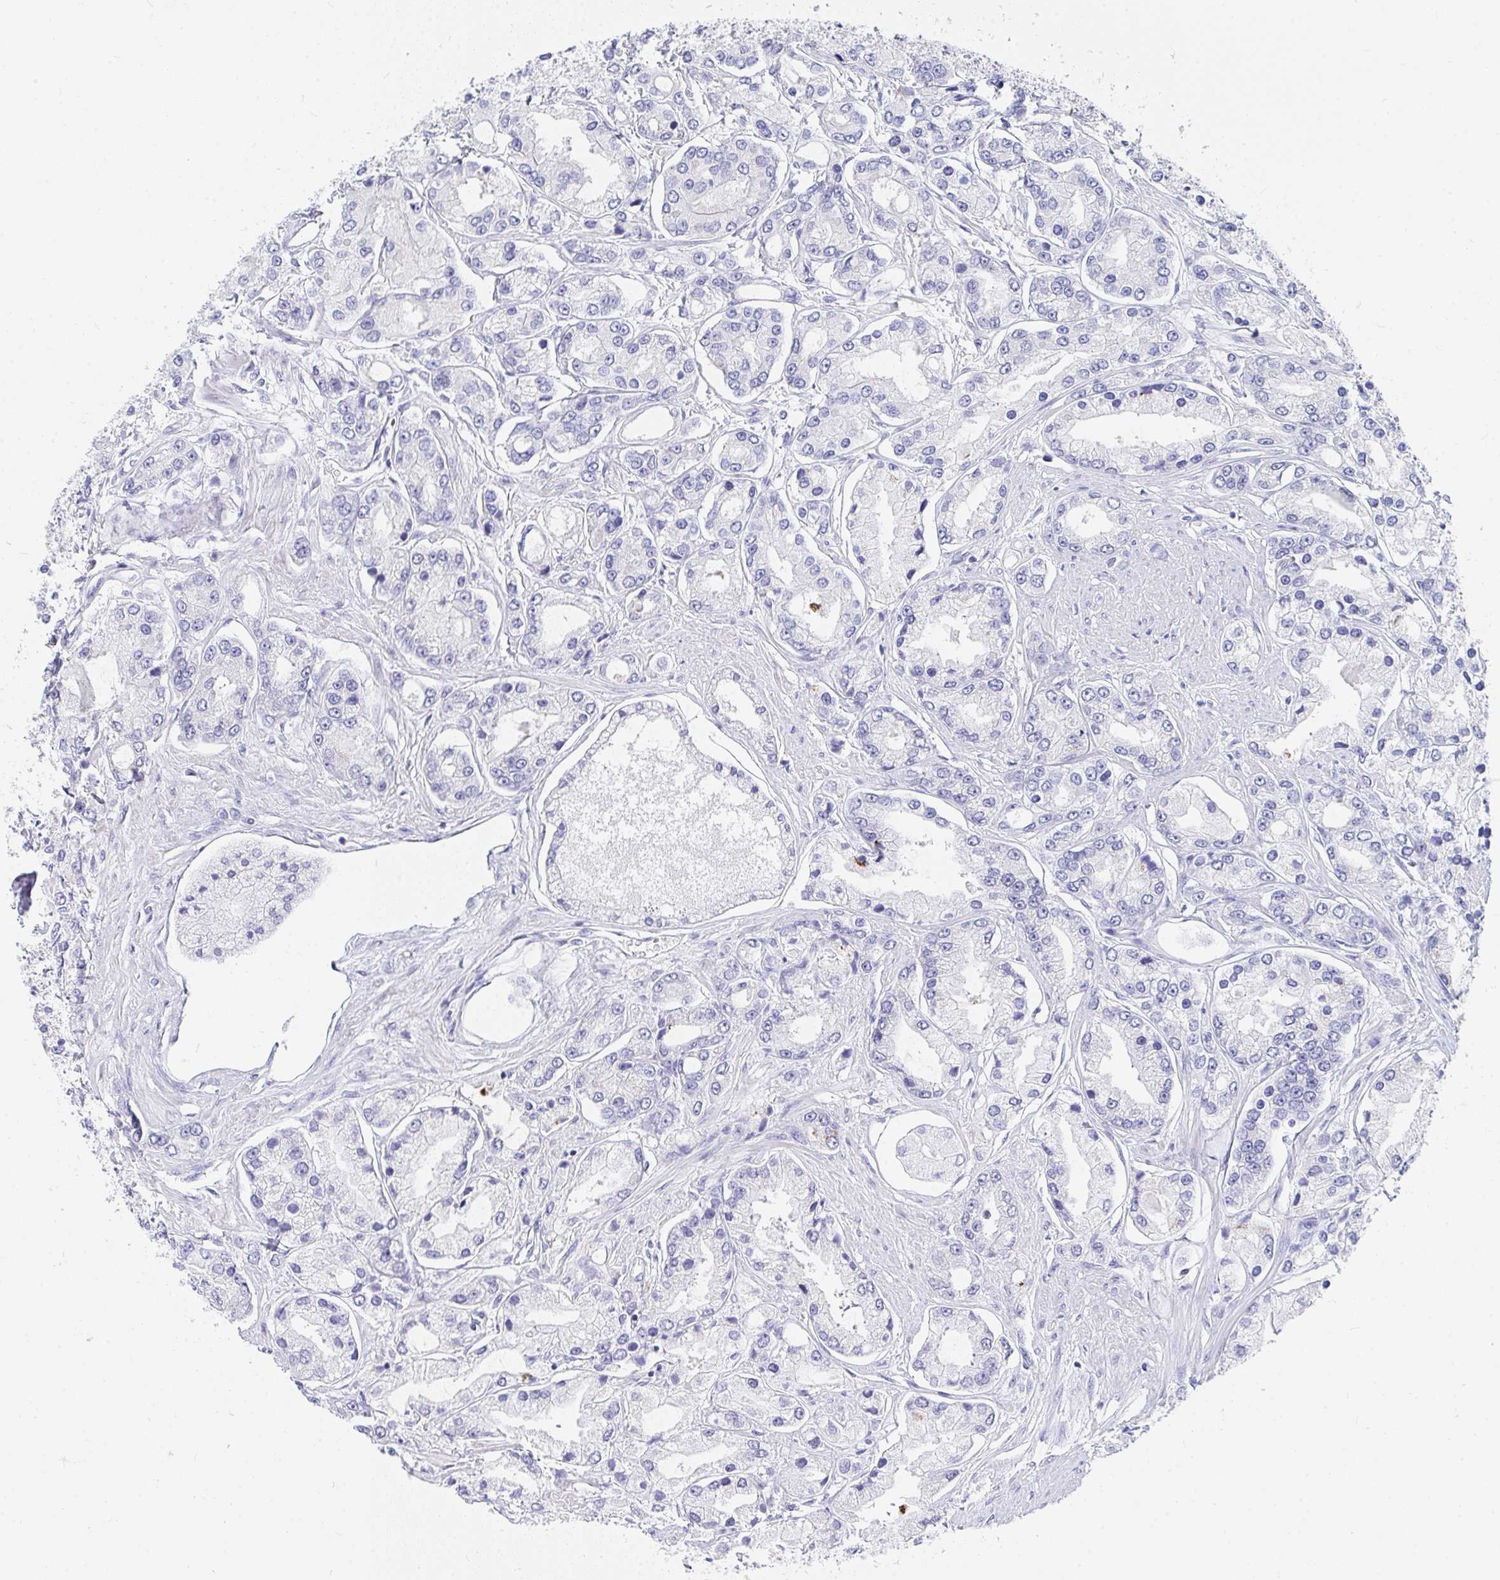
{"staining": {"intensity": "negative", "quantity": "none", "location": "none"}, "tissue": "prostate cancer", "cell_type": "Tumor cells", "image_type": "cancer", "snomed": [{"axis": "morphology", "description": "Adenocarcinoma, High grade"}, {"axis": "topography", "description": "Prostate"}], "caption": "The histopathology image shows no significant staining in tumor cells of high-grade adenocarcinoma (prostate).", "gene": "DAOA", "patient": {"sex": "male", "age": 66}}